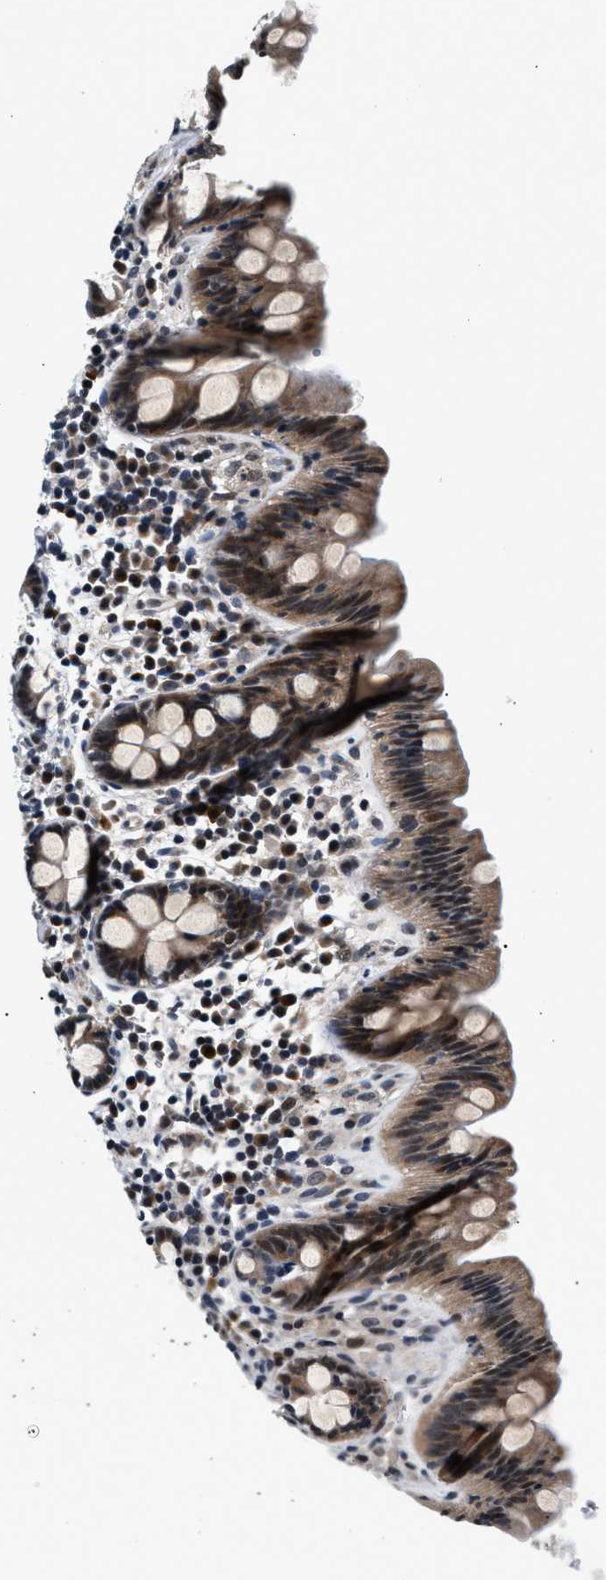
{"staining": {"intensity": "weak", "quantity": "<25%", "location": "nuclear"}, "tissue": "colon", "cell_type": "Endothelial cells", "image_type": "normal", "snomed": [{"axis": "morphology", "description": "Normal tissue, NOS"}, {"axis": "topography", "description": "Colon"}], "caption": "Endothelial cells are negative for brown protein staining in unremarkable colon. (Stains: DAB IHC with hematoxylin counter stain, Microscopy: brightfield microscopy at high magnification).", "gene": "RBM33", "patient": {"sex": "female", "age": 80}}